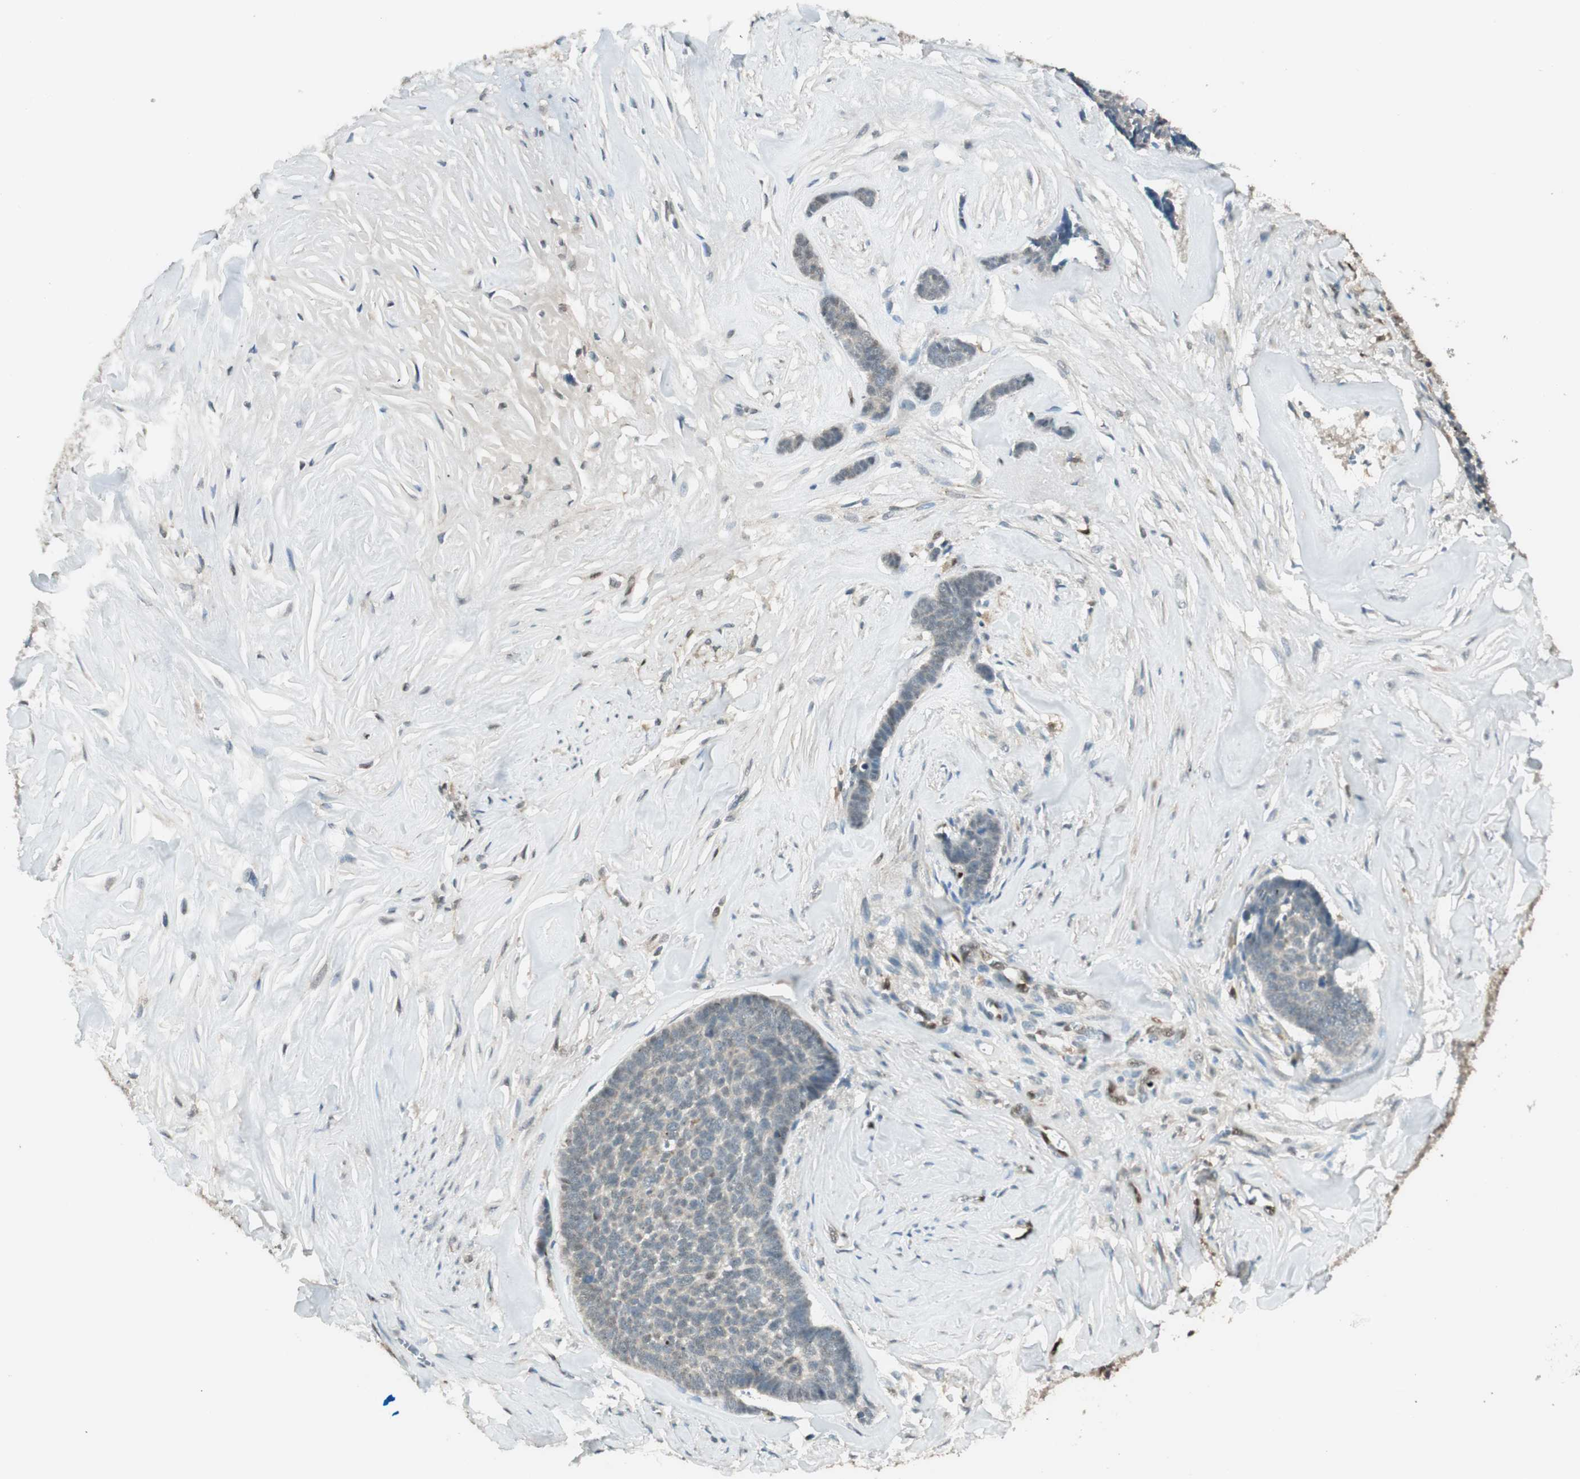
{"staining": {"intensity": "negative", "quantity": "none", "location": "none"}, "tissue": "skin cancer", "cell_type": "Tumor cells", "image_type": "cancer", "snomed": [{"axis": "morphology", "description": "Basal cell carcinoma"}, {"axis": "topography", "description": "Skin"}], "caption": "Skin basal cell carcinoma was stained to show a protein in brown. There is no significant expression in tumor cells.", "gene": "LTA4H", "patient": {"sex": "male", "age": 84}}